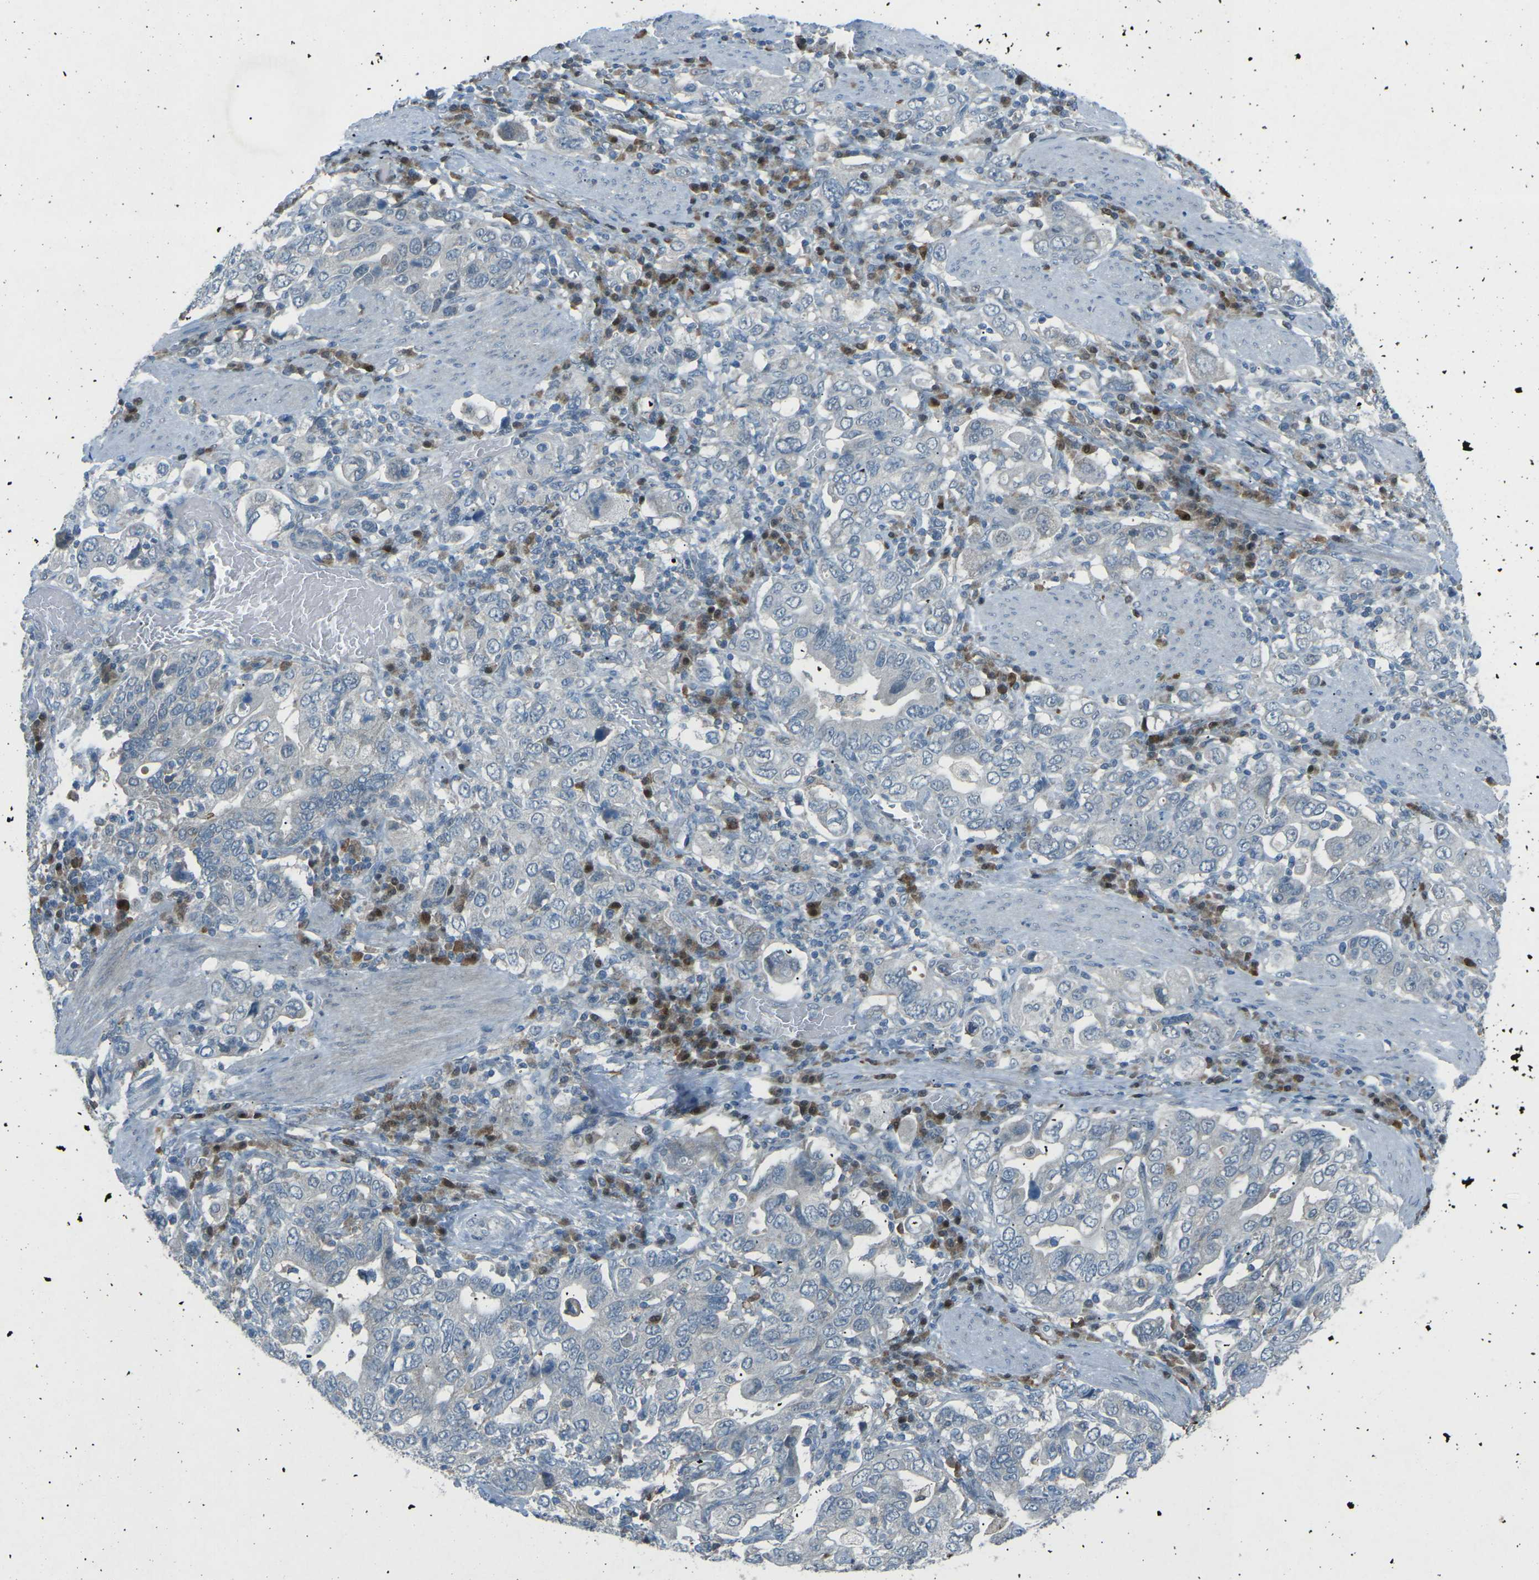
{"staining": {"intensity": "negative", "quantity": "none", "location": "none"}, "tissue": "stomach cancer", "cell_type": "Tumor cells", "image_type": "cancer", "snomed": [{"axis": "morphology", "description": "Adenocarcinoma, NOS"}, {"axis": "topography", "description": "Stomach, upper"}], "caption": "Immunohistochemistry micrograph of neoplastic tissue: stomach adenocarcinoma stained with DAB exhibits no significant protein positivity in tumor cells.", "gene": "PRKCA", "patient": {"sex": "male", "age": 62}}